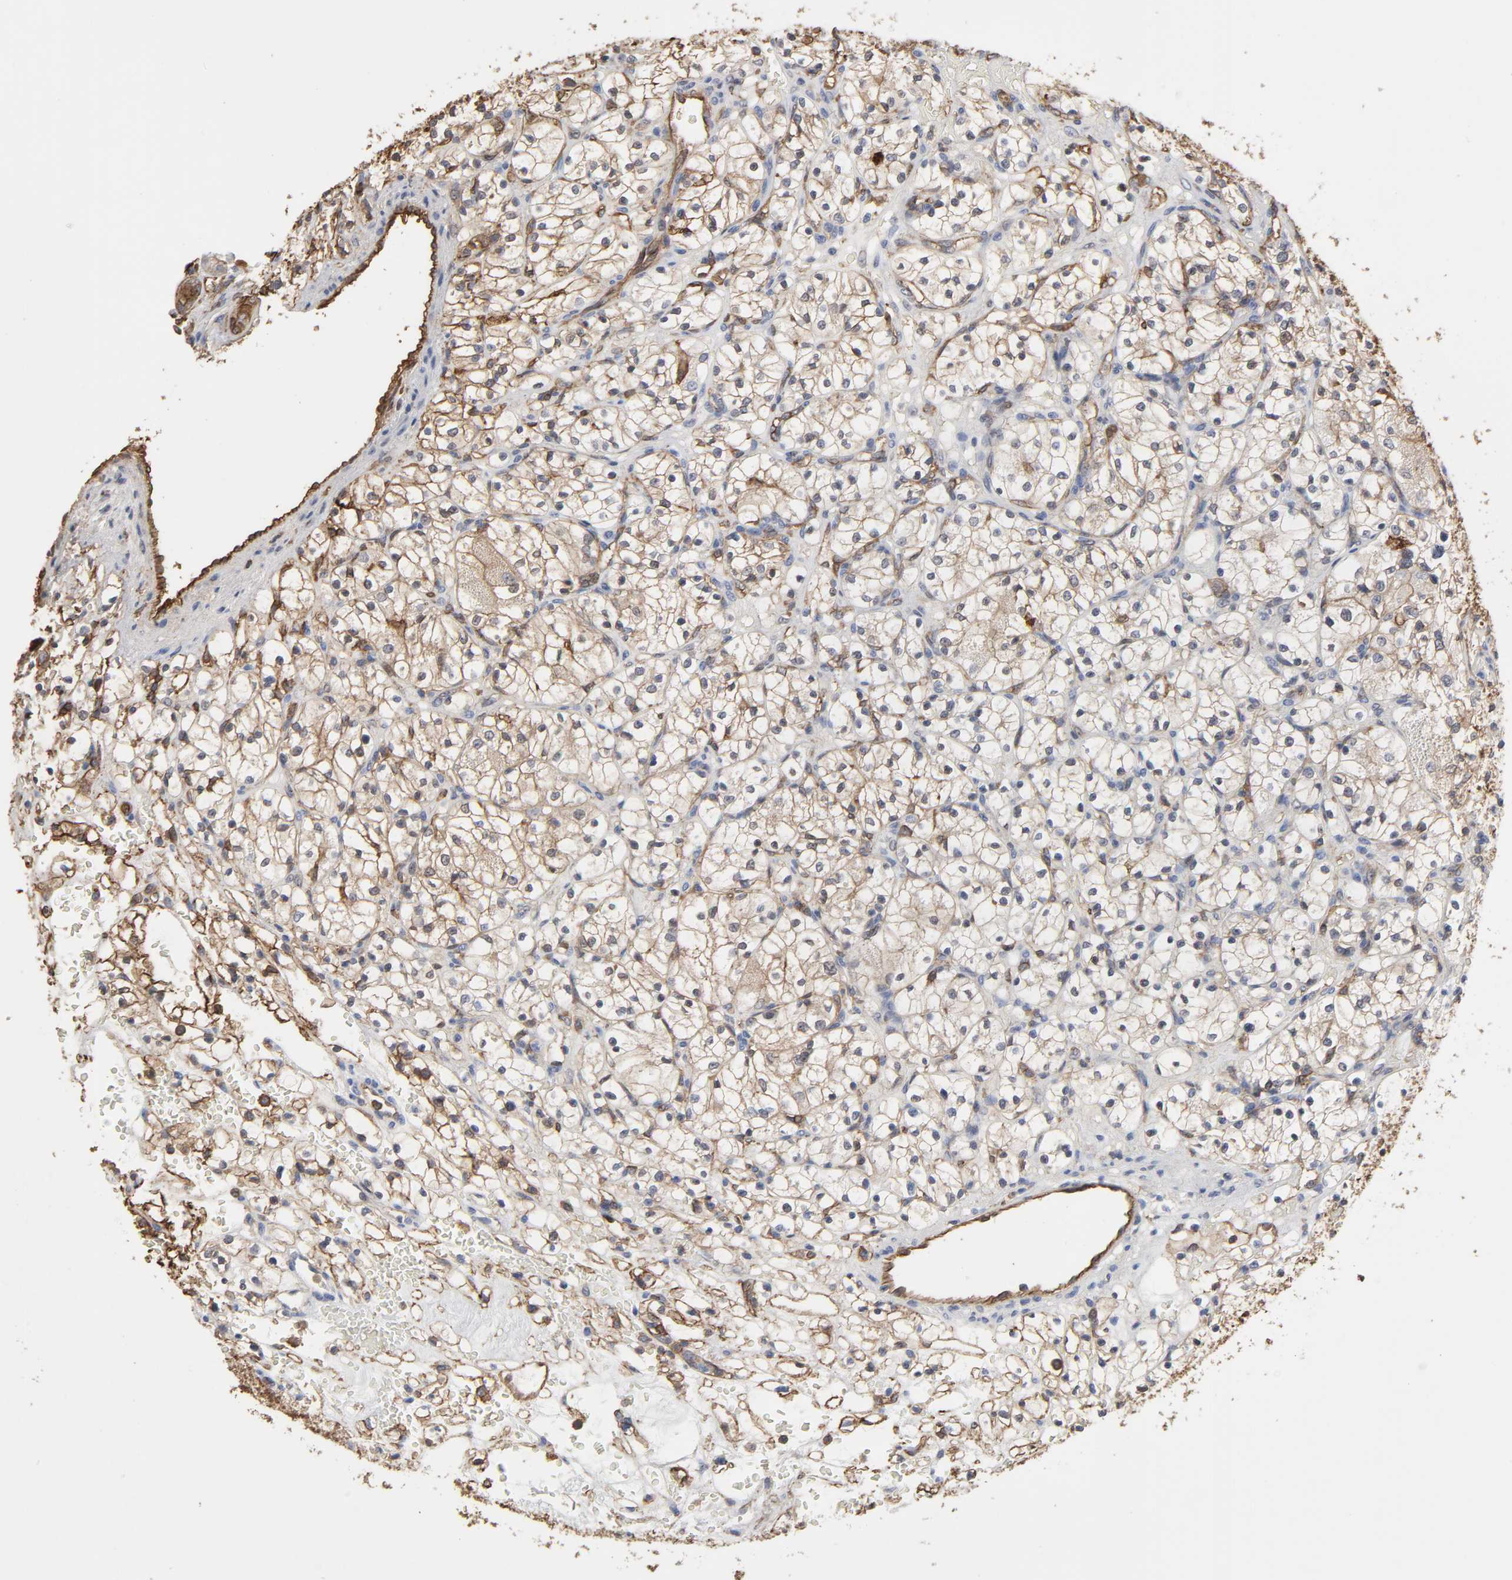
{"staining": {"intensity": "moderate", "quantity": ">75%", "location": "cytoplasmic/membranous"}, "tissue": "renal cancer", "cell_type": "Tumor cells", "image_type": "cancer", "snomed": [{"axis": "morphology", "description": "Adenocarcinoma, NOS"}, {"axis": "topography", "description": "Kidney"}], "caption": "Protein staining of renal cancer (adenocarcinoma) tissue displays moderate cytoplasmic/membranous staining in approximately >75% of tumor cells. (DAB IHC with brightfield microscopy, high magnification).", "gene": "ANXA2", "patient": {"sex": "female", "age": 60}}